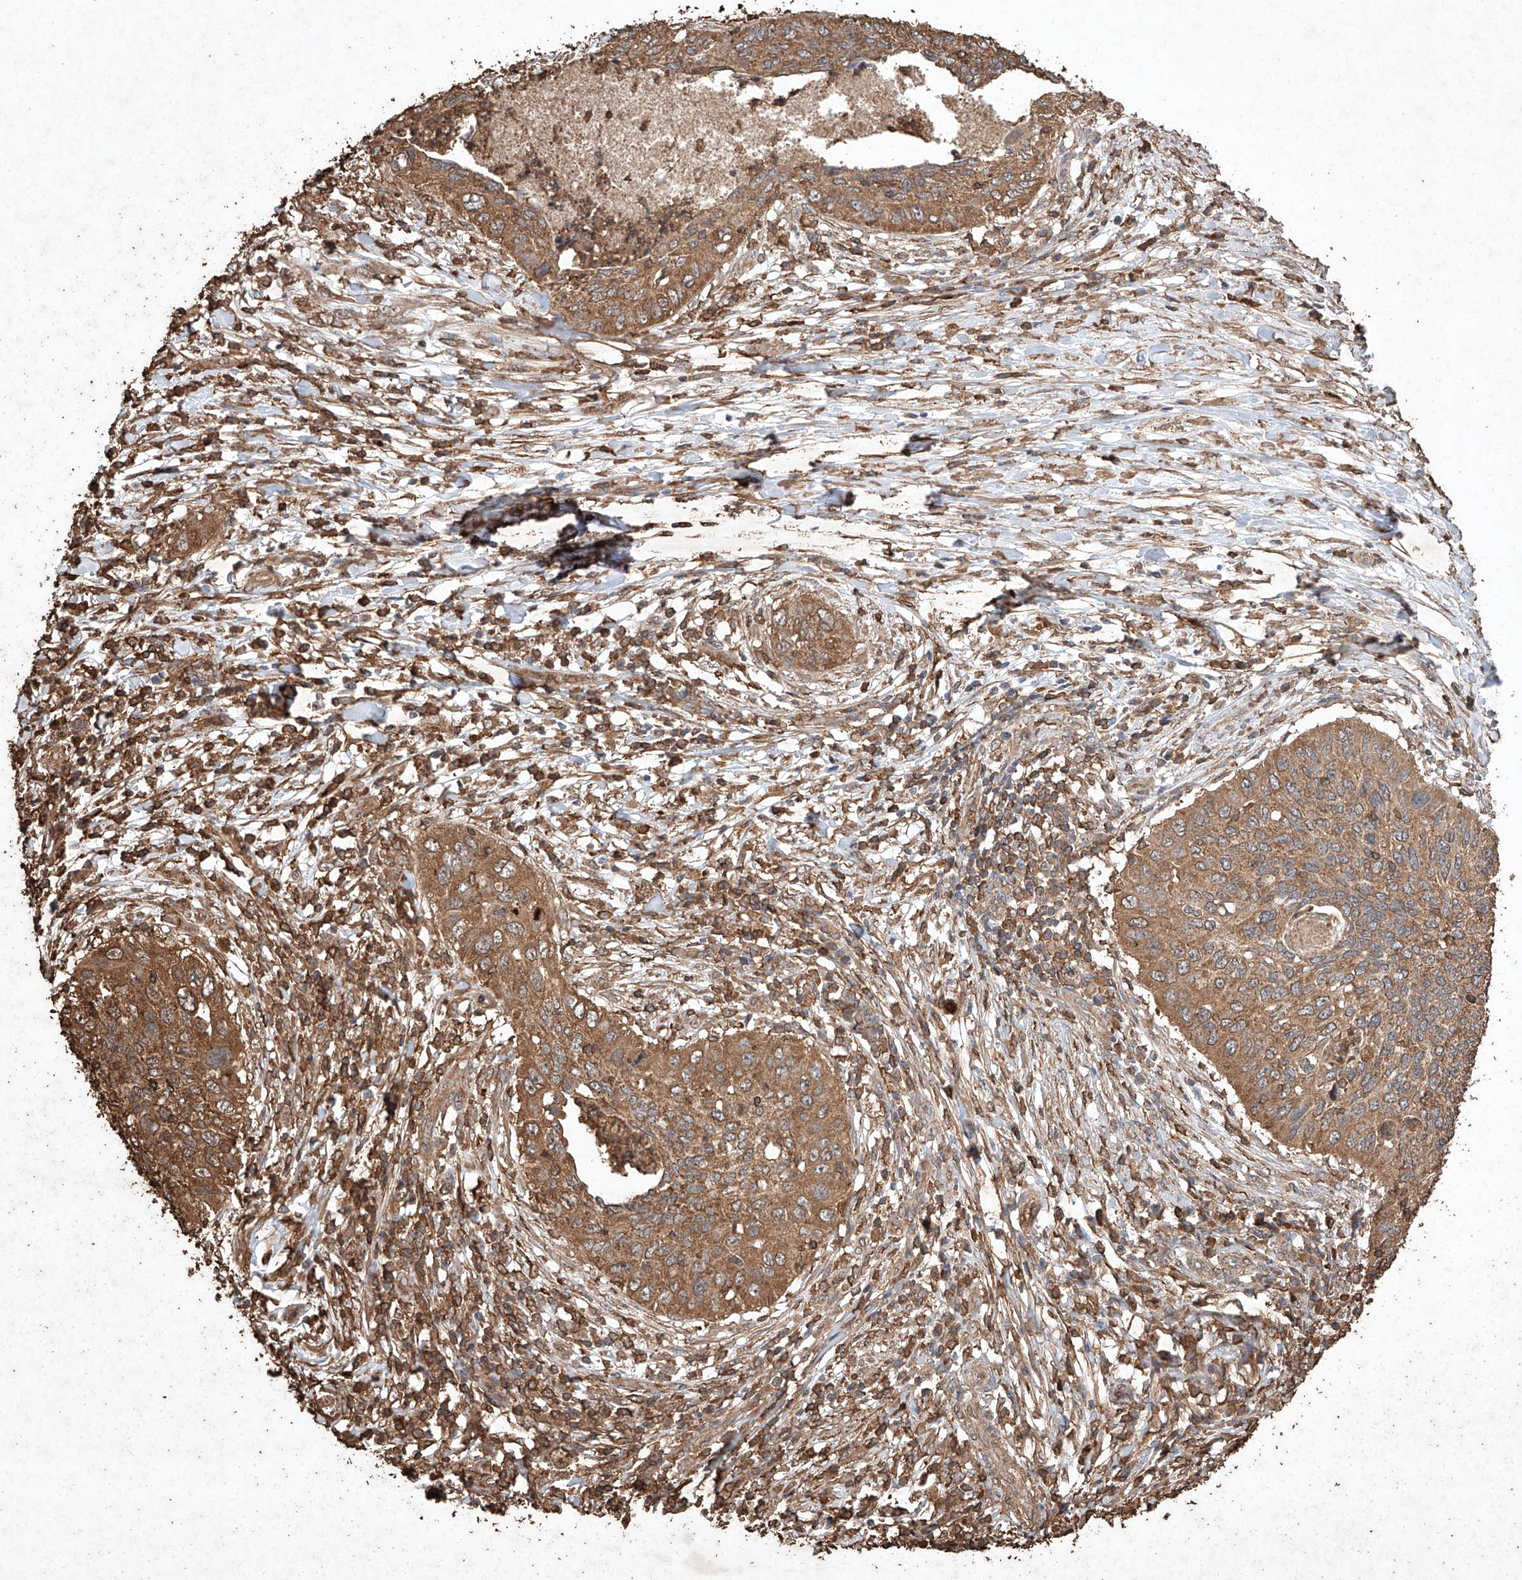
{"staining": {"intensity": "strong", "quantity": ">75%", "location": "cytoplasmic/membranous"}, "tissue": "cervical cancer", "cell_type": "Tumor cells", "image_type": "cancer", "snomed": [{"axis": "morphology", "description": "Squamous cell carcinoma, NOS"}, {"axis": "topography", "description": "Cervix"}], "caption": "Tumor cells exhibit high levels of strong cytoplasmic/membranous positivity in about >75% of cells in cervical cancer.", "gene": "M6PR", "patient": {"sex": "female", "age": 38}}